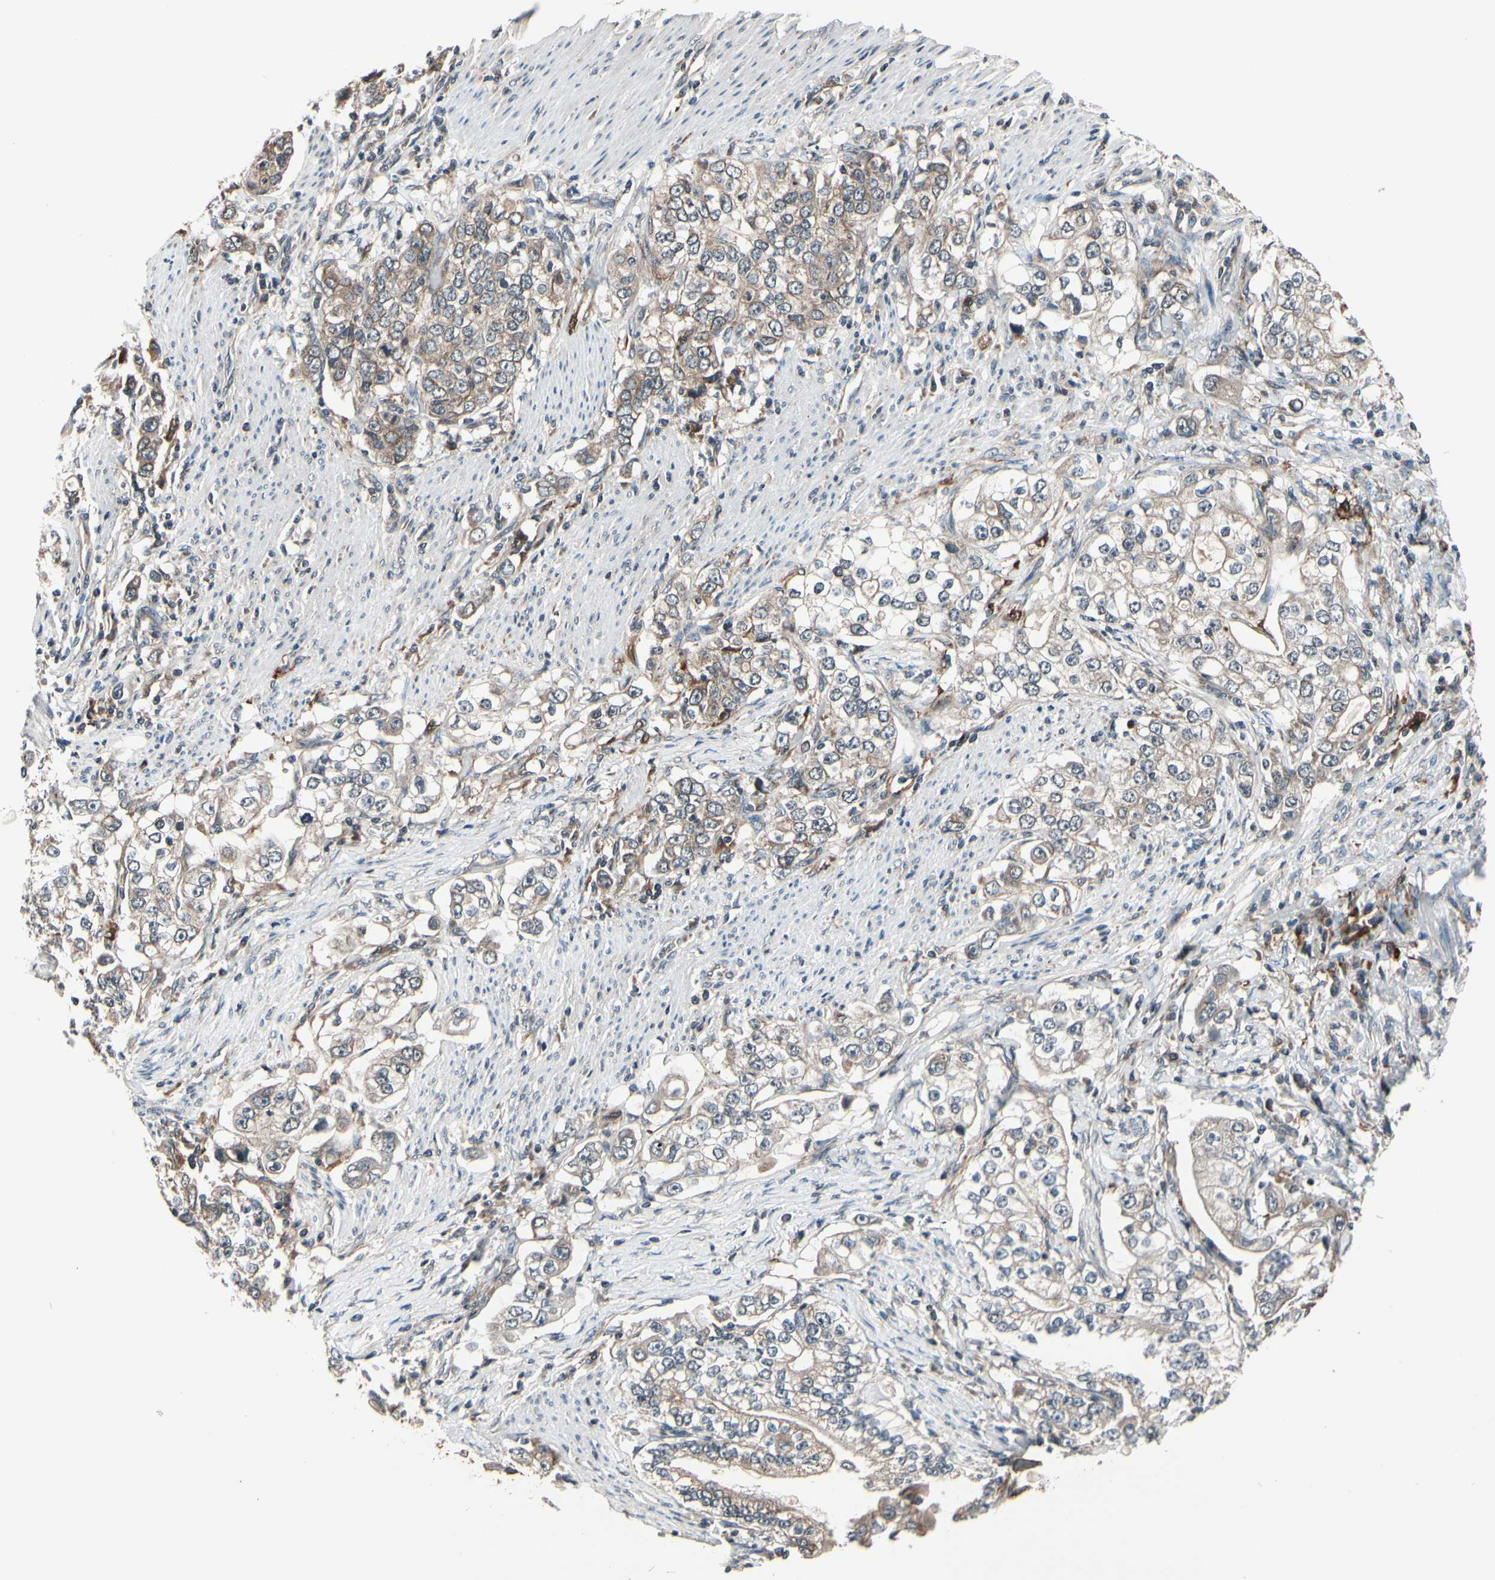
{"staining": {"intensity": "weak", "quantity": ">75%", "location": "cytoplasmic/membranous"}, "tissue": "stomach cancer", "cell_type": "Tumor cells", "image_type": "cancer", "snomed": [{"axis": "morphology", "description": "Adenocarcinoma, NOS"}, {"axis": "topography", "description": "Stomach, lower"}], "caption": "A photomicrograph of adenocarcinoma (stomach) stained for a protein demonstrates weak cytoplasmic/membranous brown staining in tumor cells.", "gene": "MBTPS2", "patient": {"sex": "female", "age": 72}}